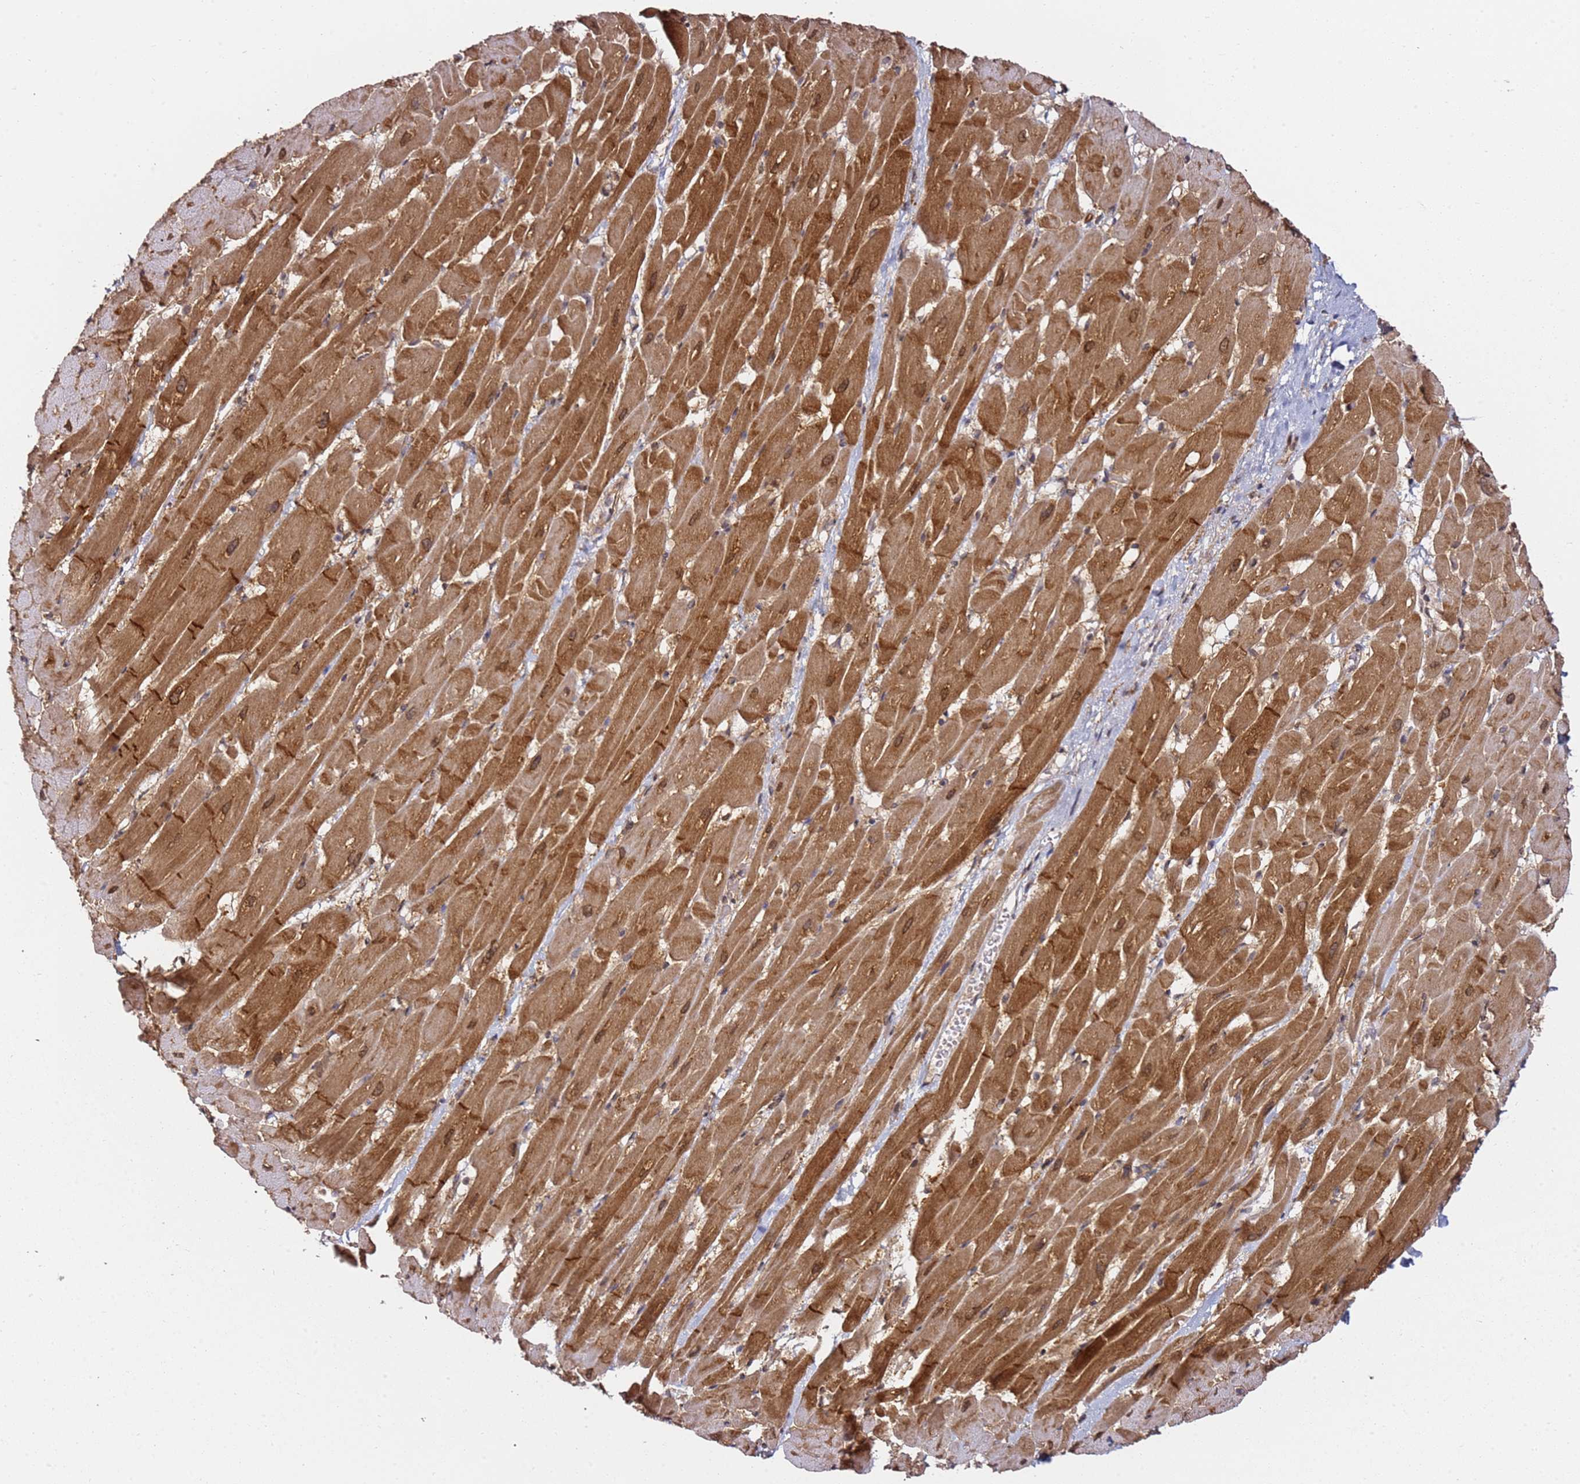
{"staining": {"intensity": "moderate", "quantity": ">75%", "location": "cytoplasmic/membranous"}, "tissue": "heart muscle", "cell_type": "Cardiomyocytes", "image_type": "normal", "snomed": [{"axis": "morphology", "description": "Normal tissue, NOS"}, {"axis": "topography", "description": "Heart"}], "caption": "About >75% of cardiomyocytes in unremarkable human heart muscle show moderate cytoplasmic/membranous protein expression as visualized by brown immunohistochemical staining.", "gene": "PRKAB2", "patient": {"sex": "male", "age": 37}}